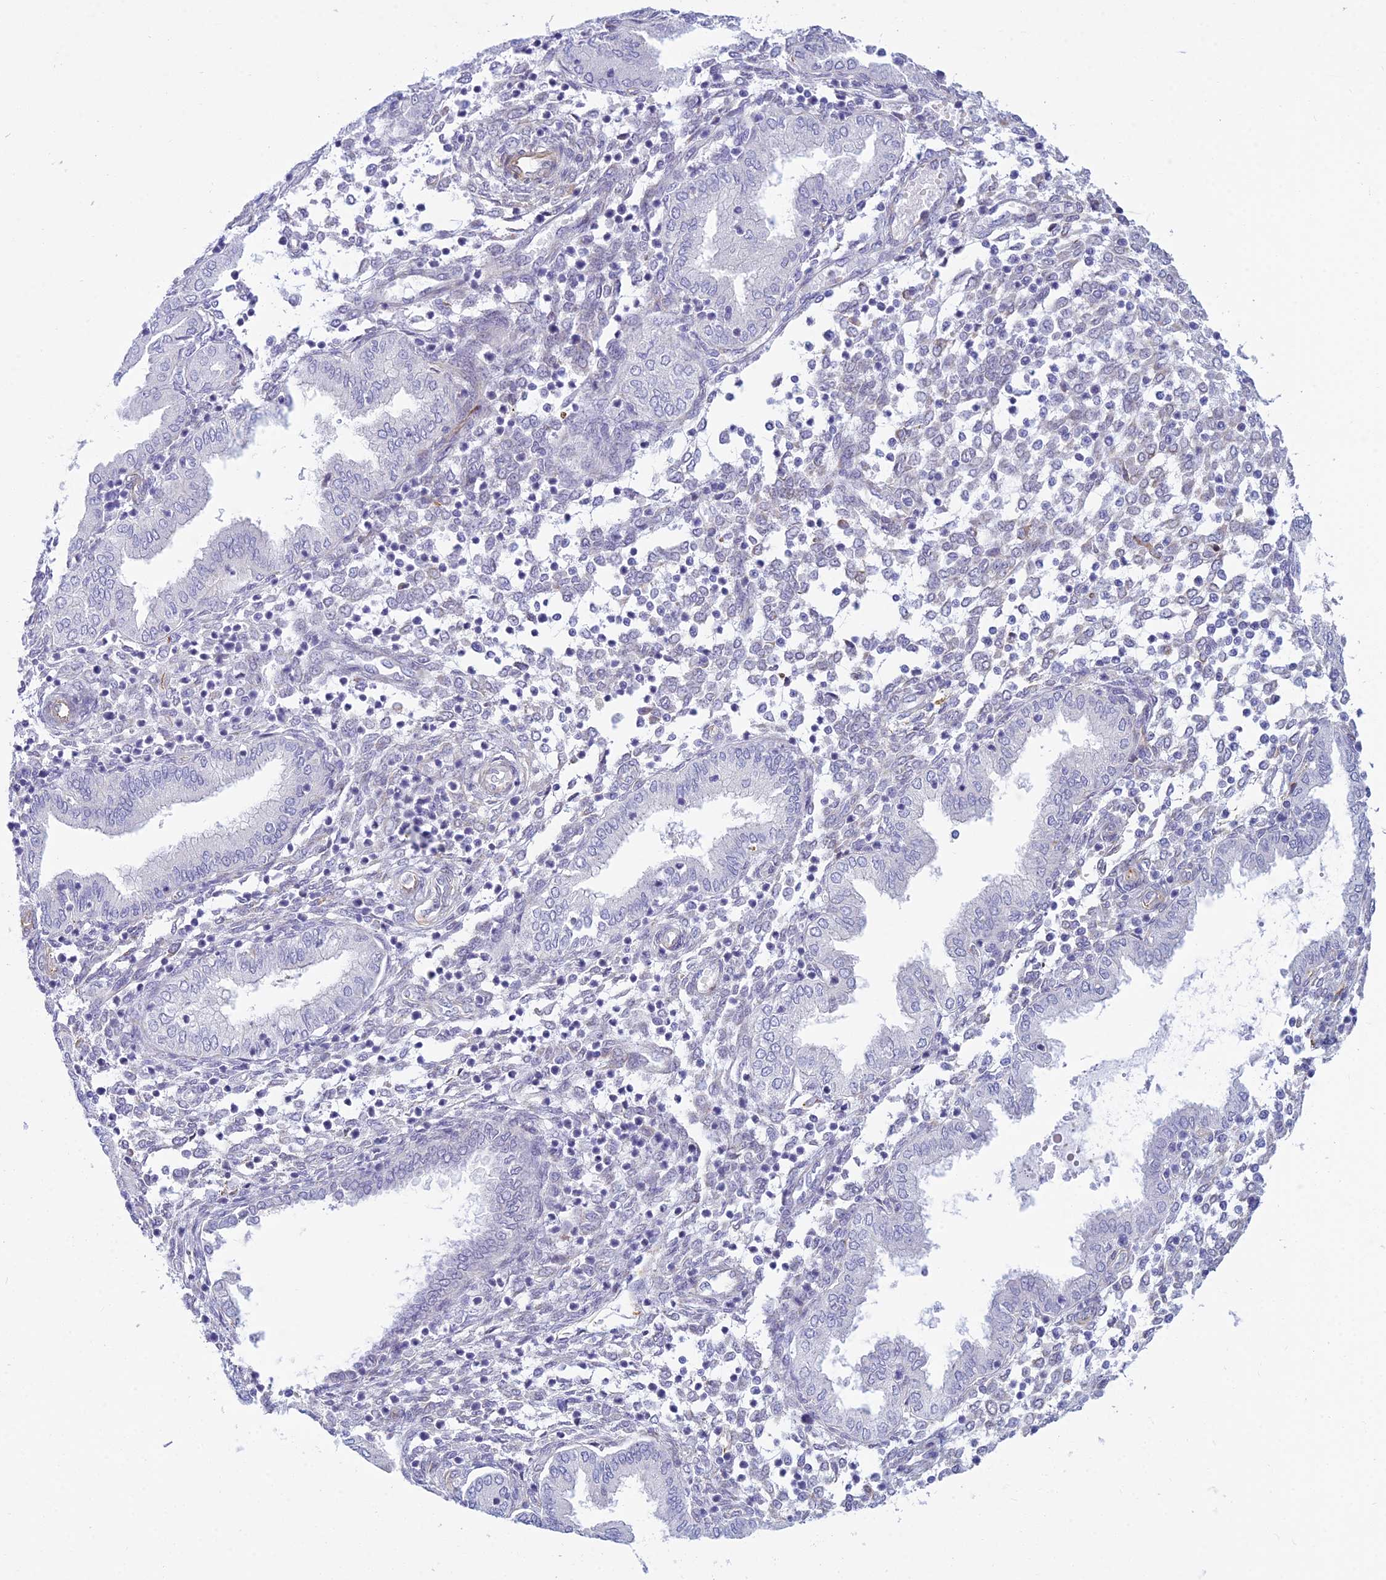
{"staining": {"intensity": "negative", "quantity": "none", "location": "none"}, "tissue": "endometrium", "cell_type": "Cells in endometrial stroma", "image_type": "normal", "snomed": [{"axis": "morphology", "description": "Normal tissue, NOS"}, {"axis": "topography", "description": "Endometrium"}], "caption": "This is an IHC histopathology image of normal endometrium. There is no expression in cells in endometrial stroma.", "gene": "SAPCD2", "patient": {"sex": "female", "age": 53}}